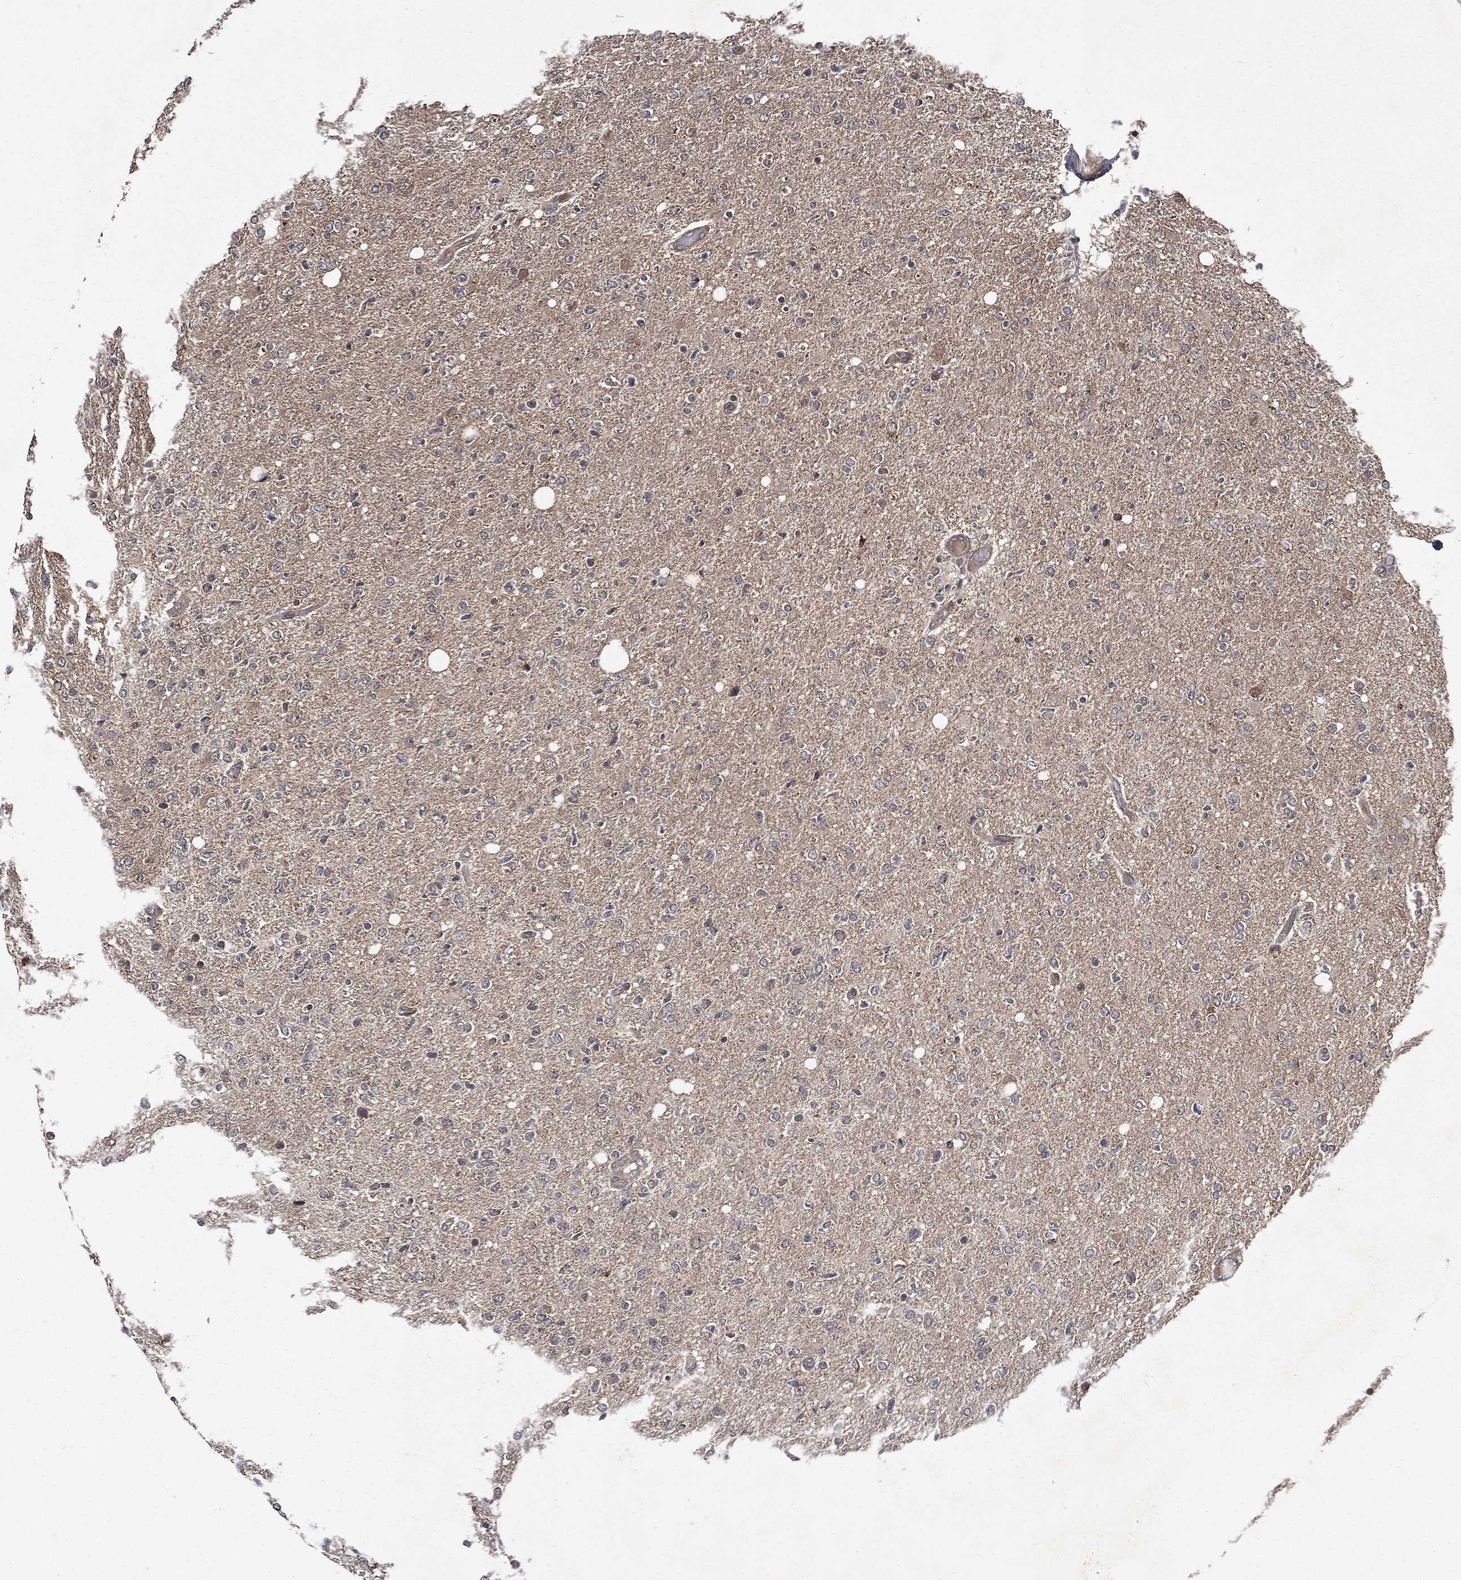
{"staining": {"intensity": "negative", "quantity": "none", "location": "none"}, "tissue": "glioma", "cell_type": "Tumor cells", "image_type": "cancer", "snomed": [{"axis": "morphology", "description": "Glioma, malignant, High grade"}, {"axis": "topography", "description": "Cerebral cortex"}], "caption": "Histopathology image shows no significant protein staining in tumor cells of malignant glioma (high-grade).", "gene": "RAB11FIP4", "patient": {"sex": "male", "age": 70}}